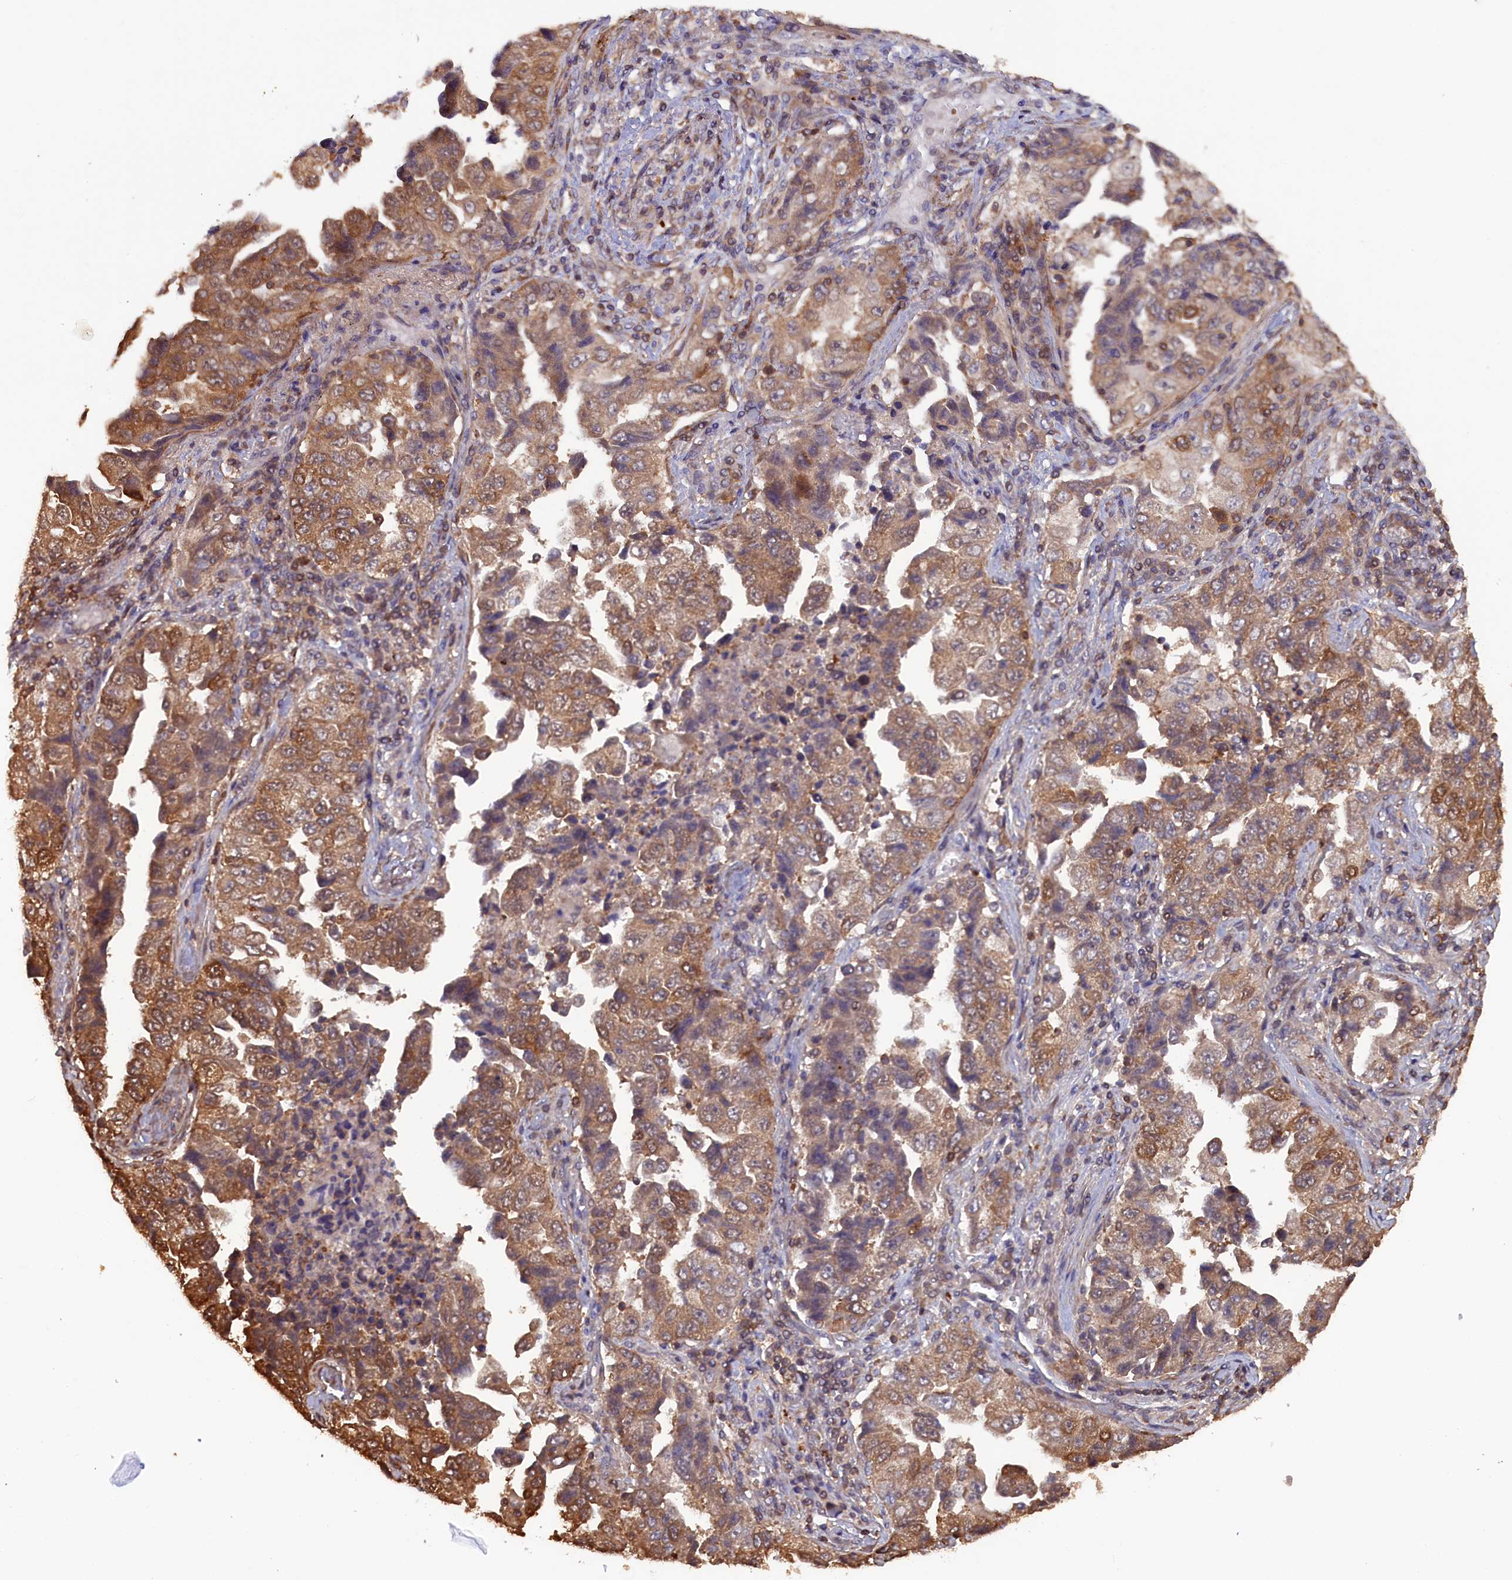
{"staining": {"intensity": "moderate", "quantity": ">75%", "location": "cytoplasmic/membranous"}, "tissue": "lung cancer", "cell_type": "Tumor cells", "image_type": "cancer", "snomed": [{"axis": "morphology", "description": "Adenocarcinoma, NOS"}, {"axis": "topography", "description": "Lung"}], "caption": "Moderate cytoplasmic/membranous positivity is identified in about >75% of tumor cells in lung cancer.", "gene": "JPT2", "patient": {"sex": "female", "age": 51}}